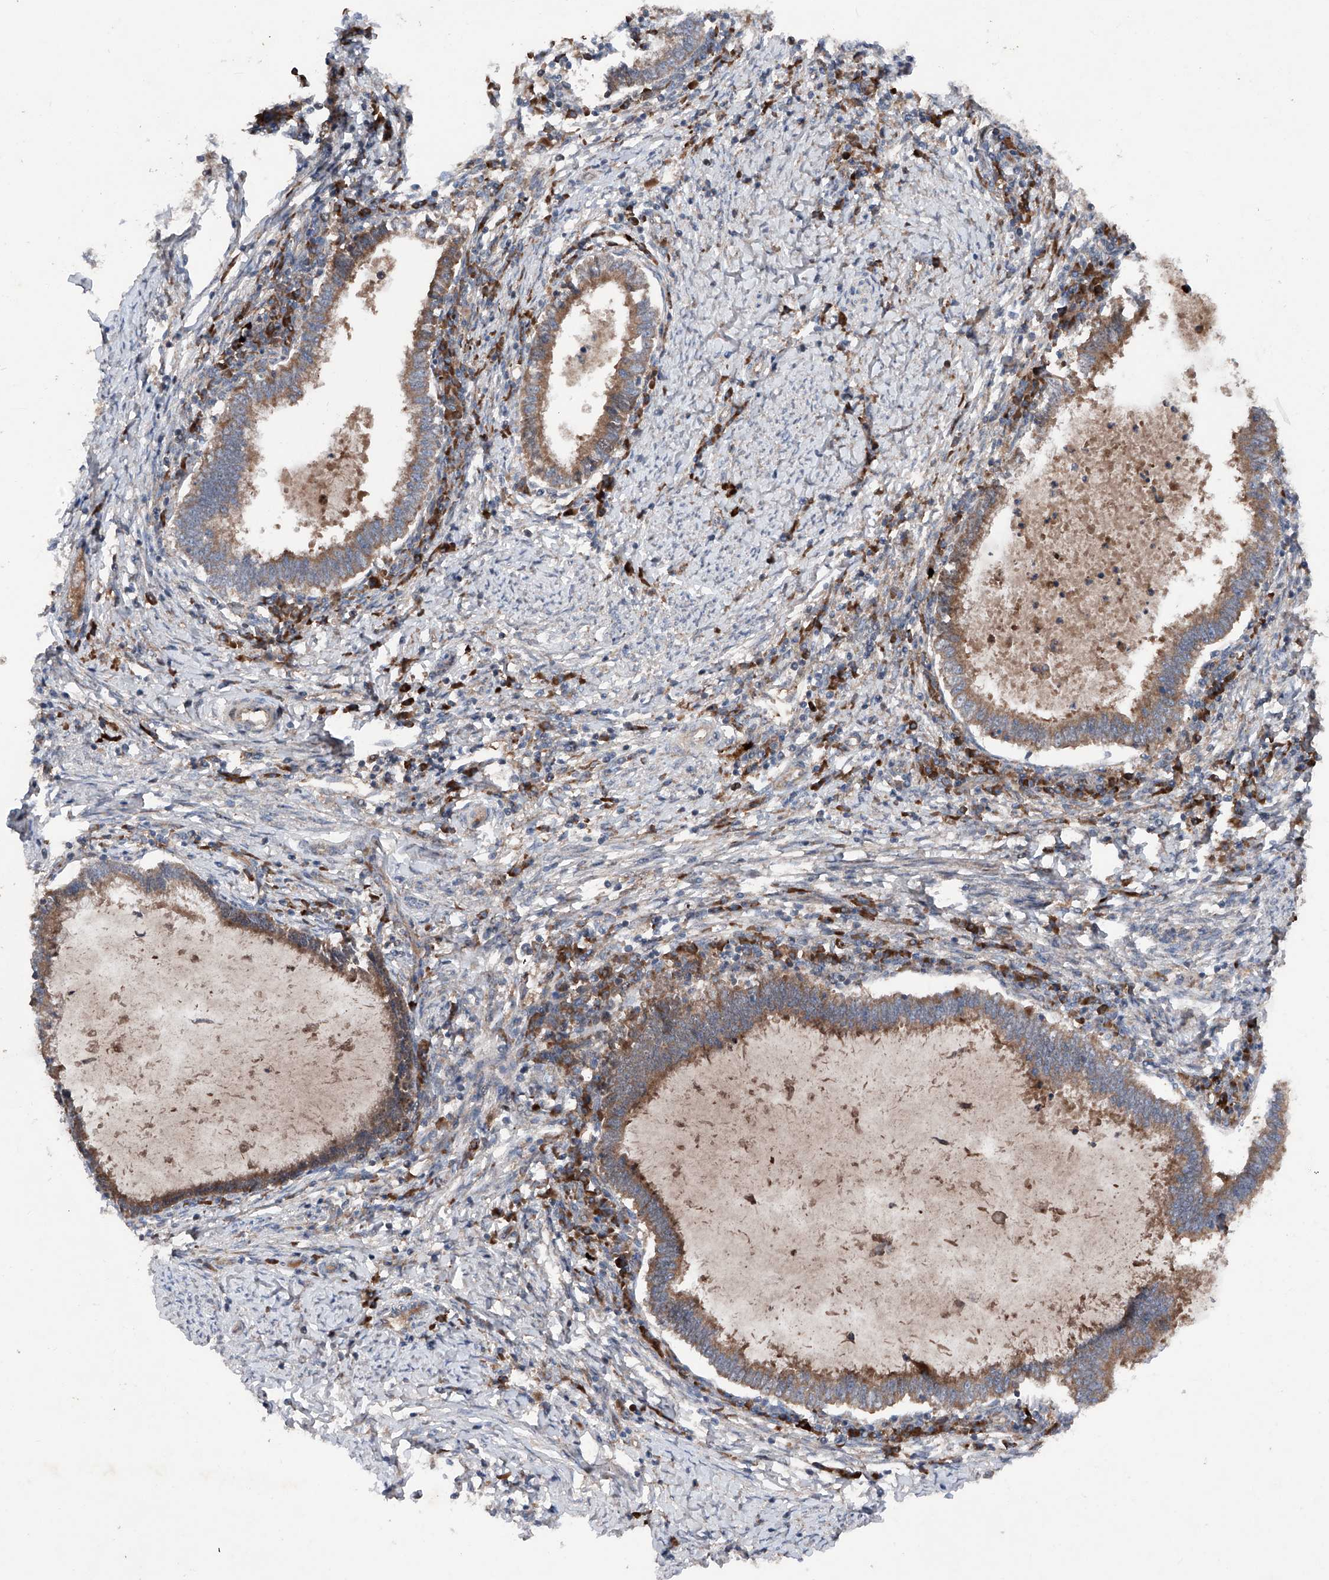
{"staining": {"intensity": "moderate", "quantity": ">75%", "location": "cytoplasmic/membranous"}, "tissue": "cervical cancer", "cell_type": "Tumor cells", "image_type": "cancer", "snomed": [{"axis": "morphology", "description": "Adenocarcinoma, NOS"}, {"axis": "topography", "description": "Cervix"}], "caption": "Human adenocarcinoma (cervical) stained with a protein marker displays moderate staining in tumor cells.", "gene": "DAD1", "patient": {"sex": "female", "age": 36}}